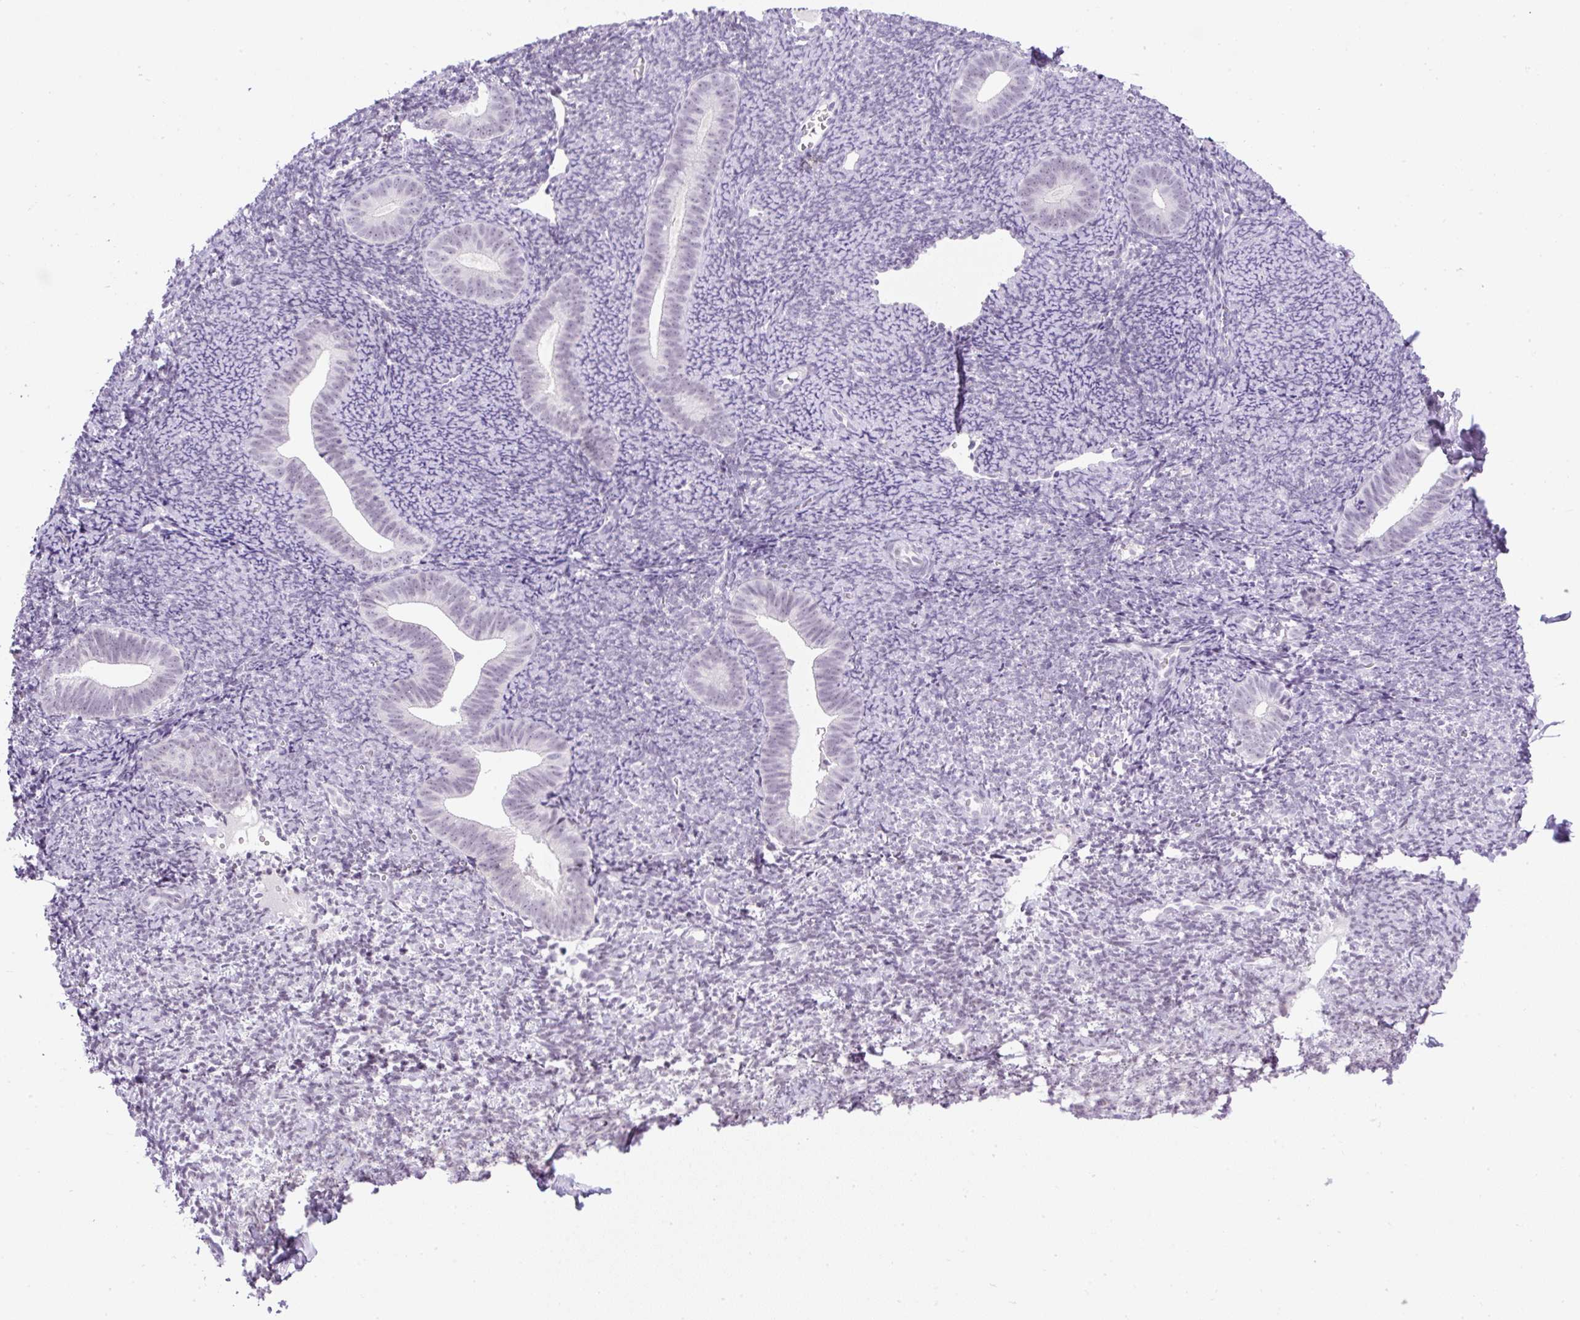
{"staining": {"intensity": "negative", "quantity": "none", "location": "none"}, "tissue": "endometrium", "cell_type": "Cells in endometrial stroma", "image_type": "normal", "snomed": [{"axis": "morphology", "description": "Normal tissue, NOS"}, {"axis": "topography", "description": "Endometrium"}], "caption": "IHC image of unremarkable endometrium: endometrium stained with DAB displays no significant protein staining in cells in endometrial stroma. Brightfield microscopy of IHC stained with DAB (3,3'-diaminobenzidine) (brown) and hematoxylin (blue), captured at high magnification.", "gene": "RHBDD2", "patient": {"sex": "female", "age": 39}}